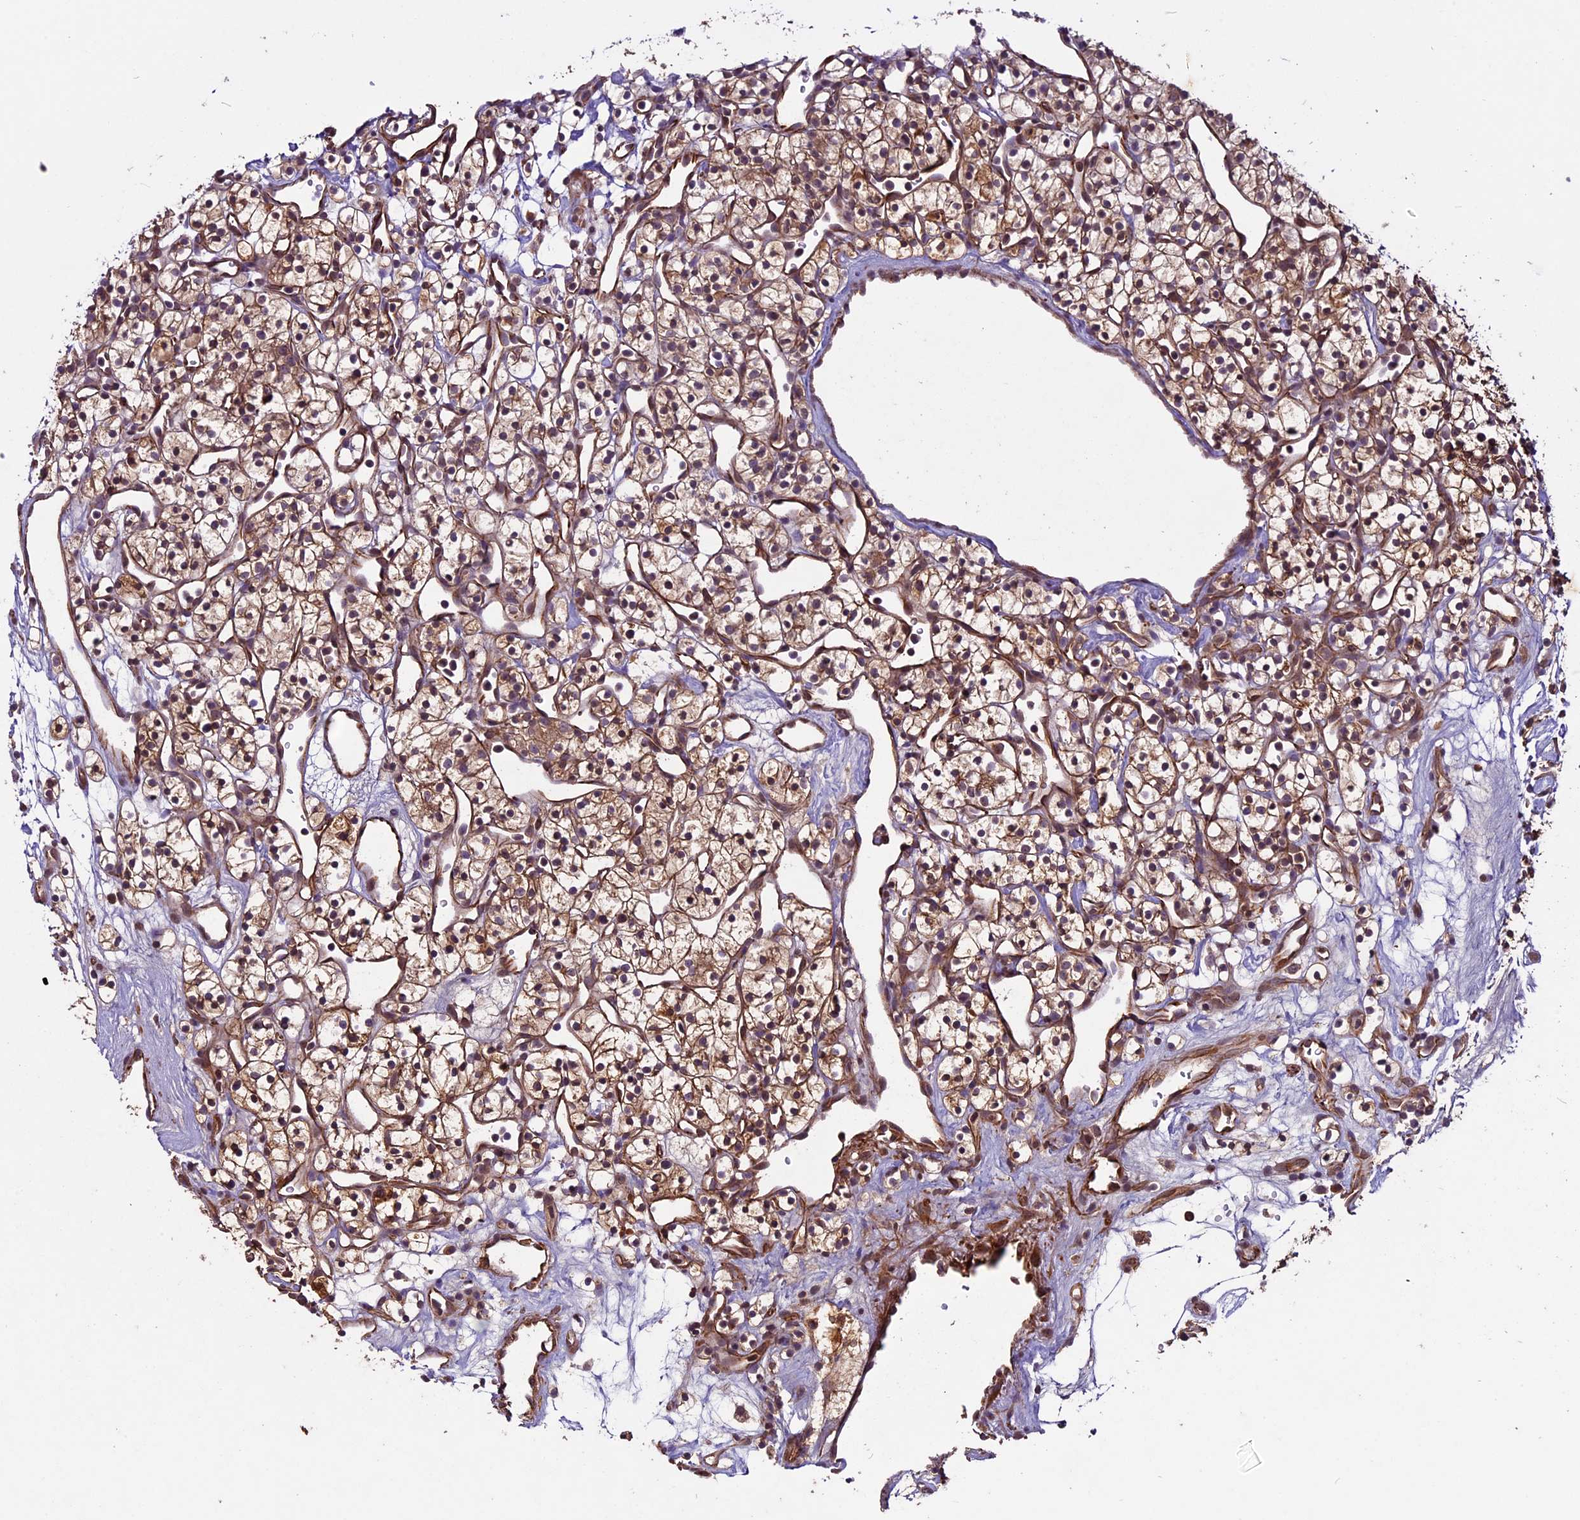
{"staining": {"intensity": "moderate", "quantity": ">75%", "location": "cytoplasmic/membranous"}, "tissue": "renal cancer", "cell_type": "Tumor cells", "image_type": "cancer", "snomed": [{"axis": "morphology", "description": "Adenocarcinoma, NOS"}, {"axis": "topography", "description": "Kidney"}], "caption": "Tumor cells demonstrate medium levels of moderate cytoplasmic/membranous expression in approximately >75% of cells in human renal adenocarcinoma.", "gene": "C3orf70", "patient": {"sex": "female", "age": 57}}